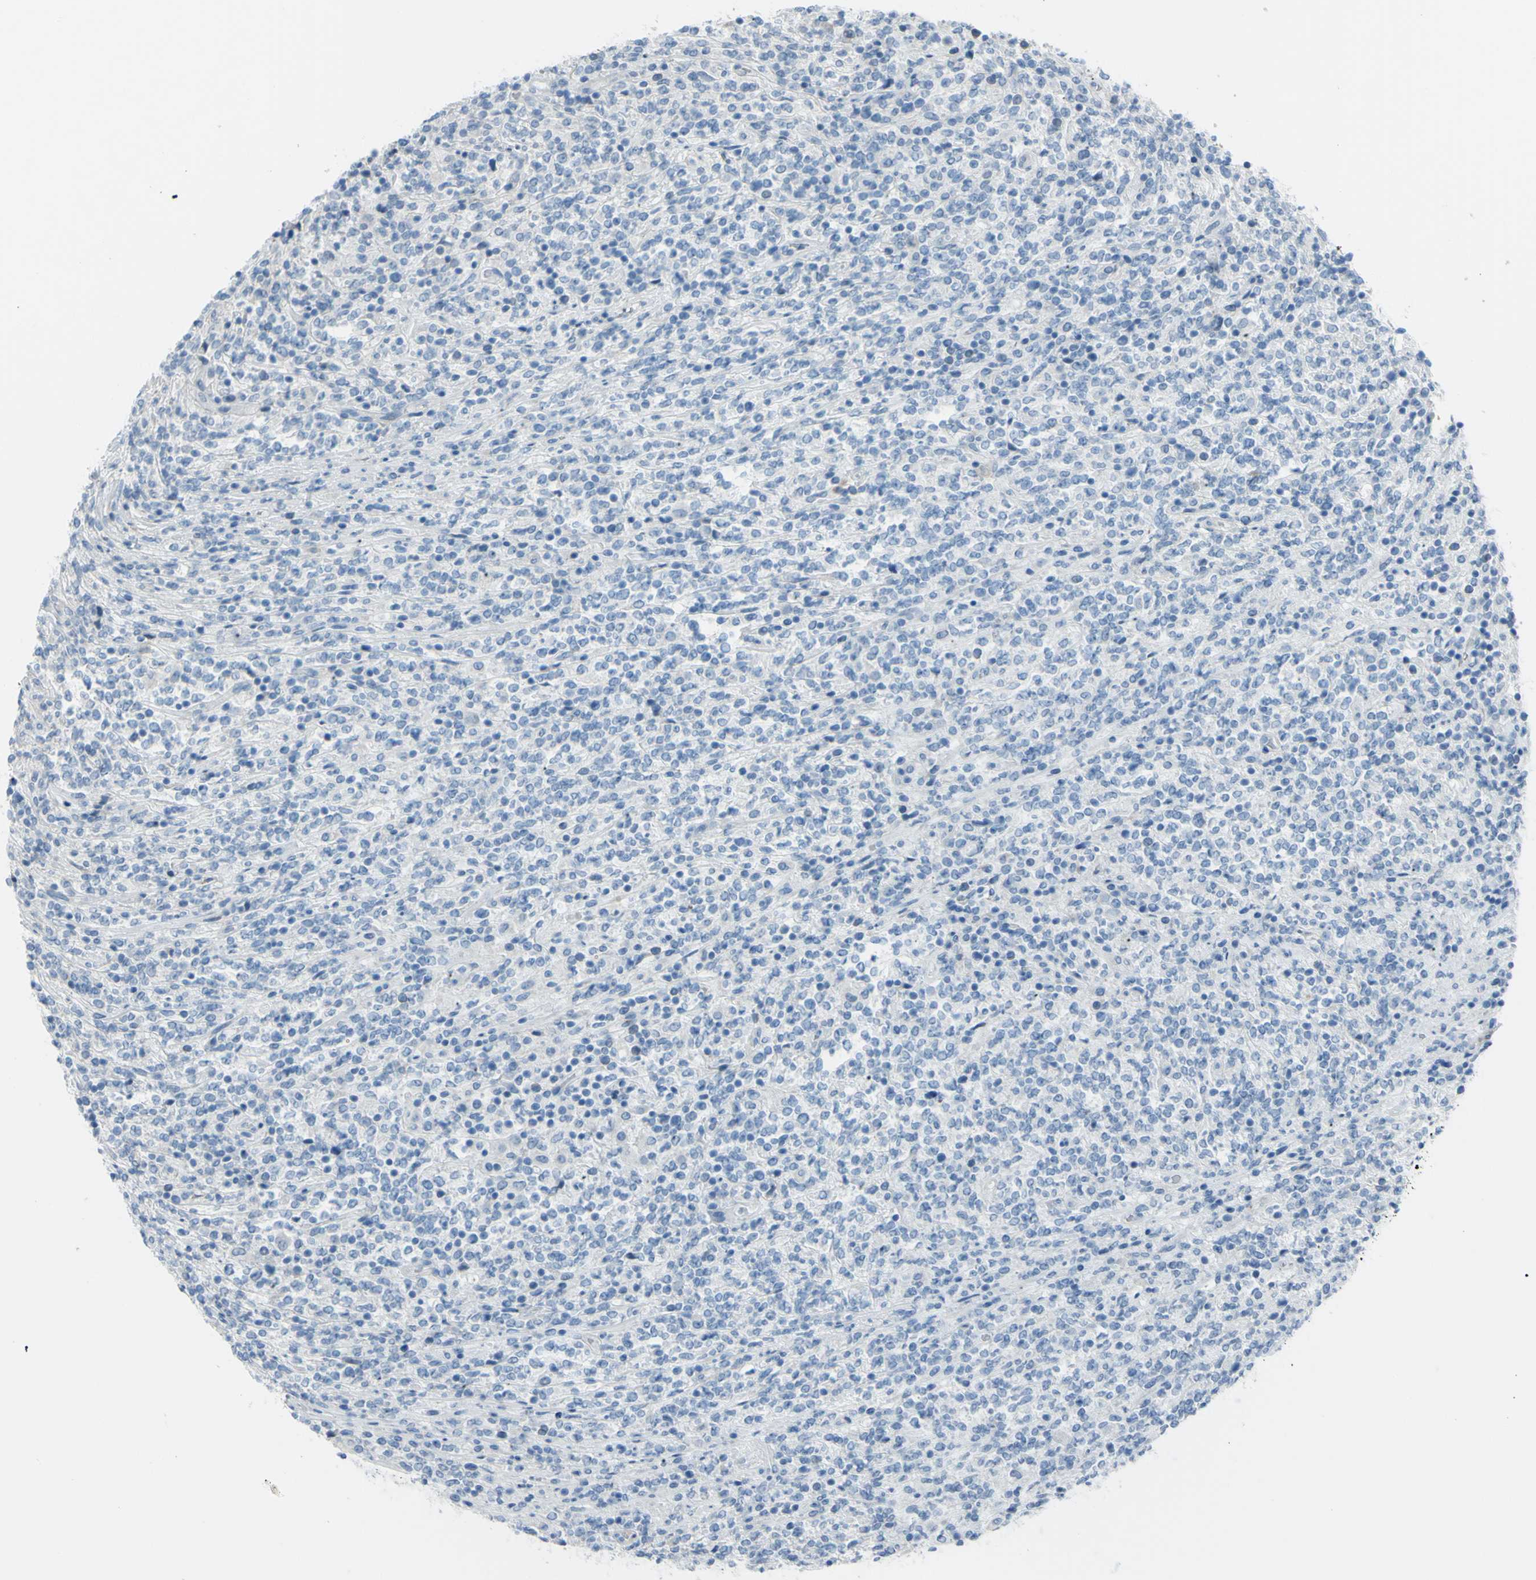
{"staining": {"intensity": "negative", "quantity": "none", "location": "none"}, "tissue": "lymphoma", "cell_type": "Tumor cells", "image_type": "cancer", "snomed": [{"axis": "morphology", "description": "Malignant lymphoma, non-Hodgkin's type, High grade"}, {"axis": "topography", "description": "Soft tissue"}], "caption": "Tumor cells are negative for brown protein staining in malignant lymphoma, non-Hodgkin's type (high-grade).", "gene": "TFPI2", "patient": {"sex": "male", "age": 18}}